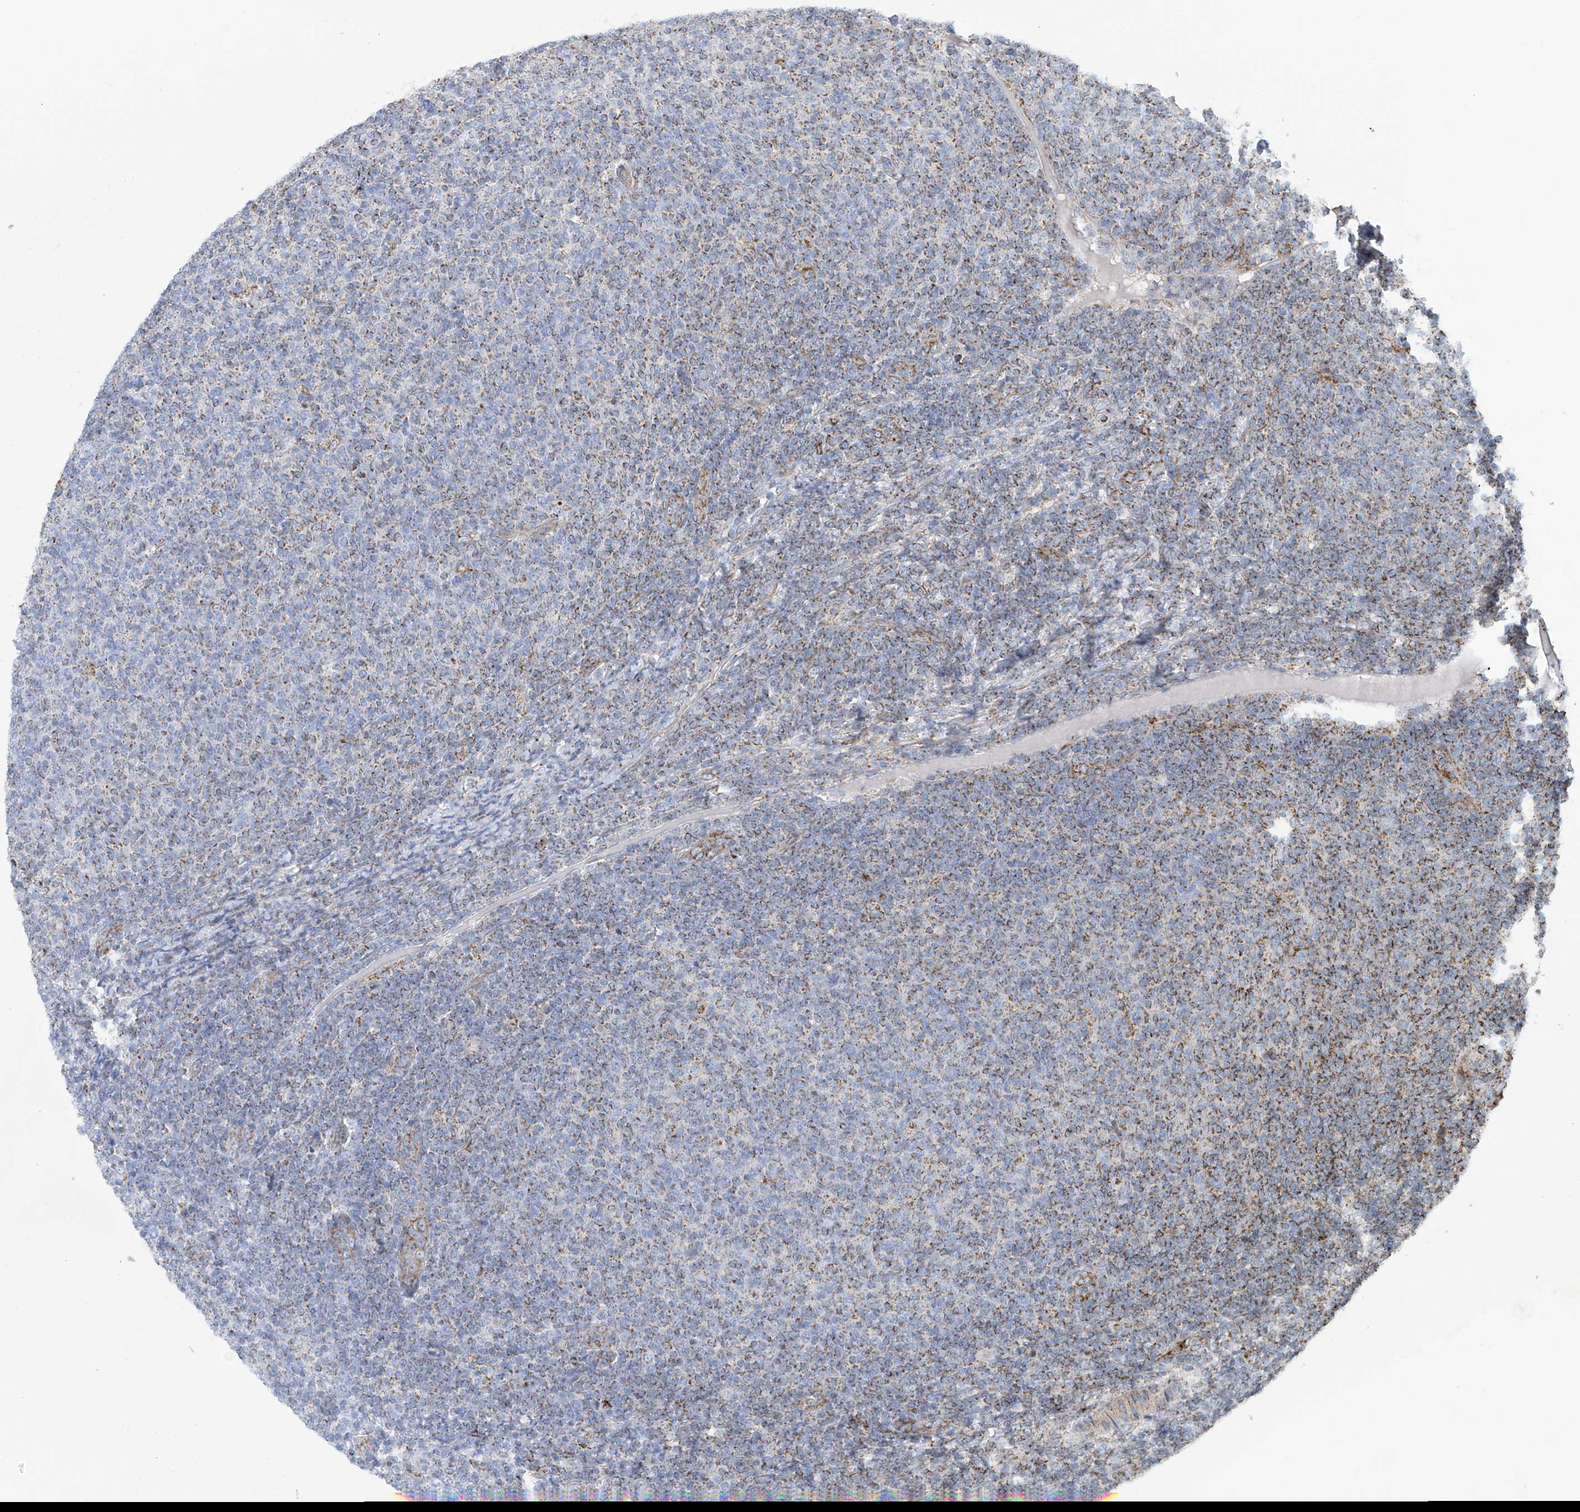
{"staining": {"intensity": "moderate", "quantity": "25%-75%", "location": "cytoplasmic/membranous"}, "tissue": "lymphoma", "cell_type": "Tumor cells", "image_type": "cancer", "snomed": [{"axis": "morphology", "description": "Malignant lymphoma, non-Hodgkin's type, Low grade"}, {"axis": "topography", "description": "Lymph node"}], "caption": "Immunohistochemistry (IHC) of human lymphoma reveals medium levels of moderate cytoplasmic/membranous staining in approximately 25%-75% of tumor cells.", "gene": "ALDH6A1", "patient": {"sex": "male", "age": 66}}